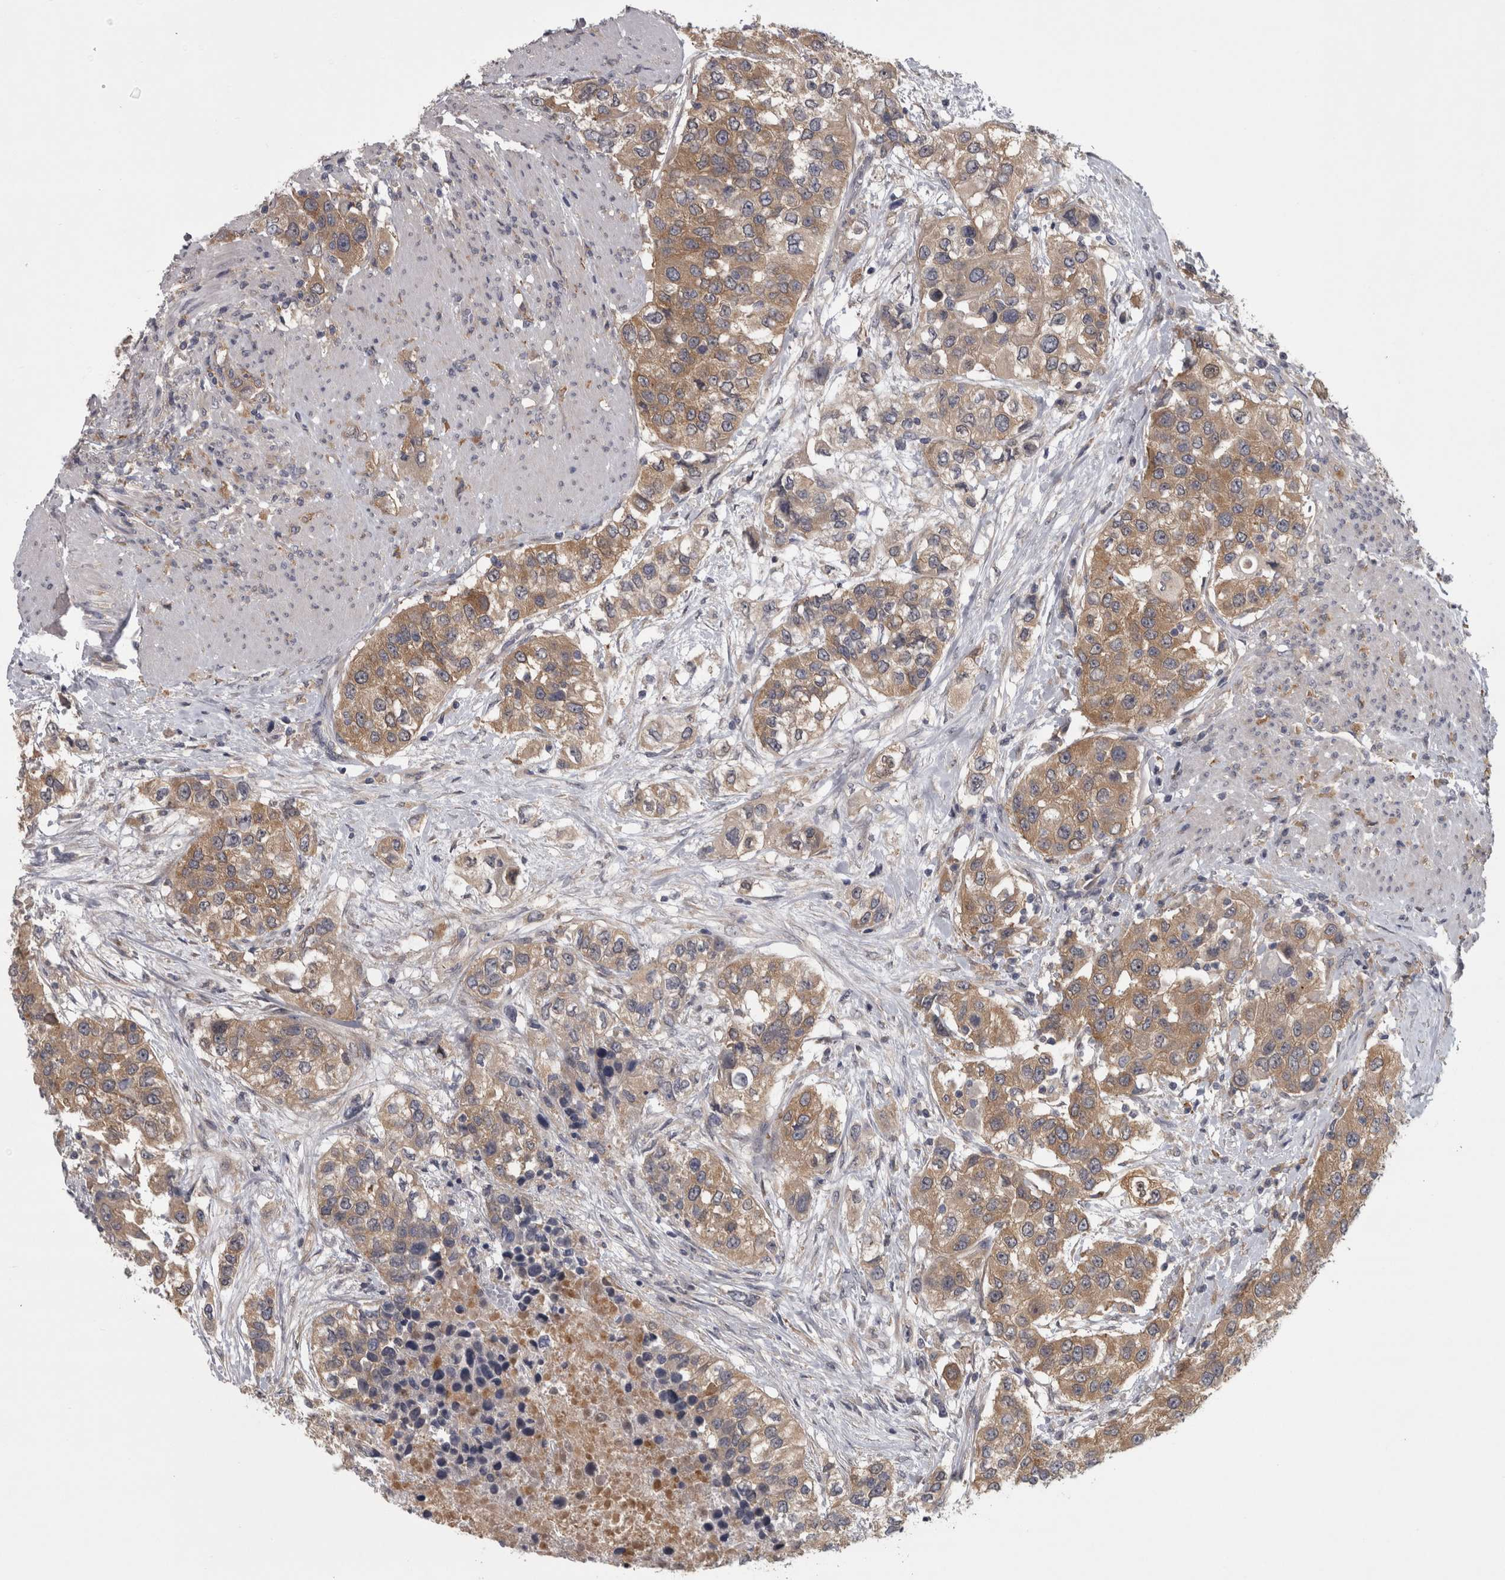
{"staining": {"intensity": "moderate", "quantity": ">75%", "location": "cytoplasmic/membranous"}, "tissue": "urothelial cancer", "cell_type": "Tumor cells", "image_type": "cancer", "snomed": [{"axis": "morphology", "description": "Urothelial carcinoma, High grade"}, {"axis": "topography", "description": "Urinary bladder"}], "caption": "An image showing moderate cytoplasmic/membranous staining in approximately >75% of tumor cells in urothelial carcinoma (high-grade), as visualized by brown immunohistochemical staining.", "gene": "PRKCI", "patient": {"sex": "female", "age": 80}}